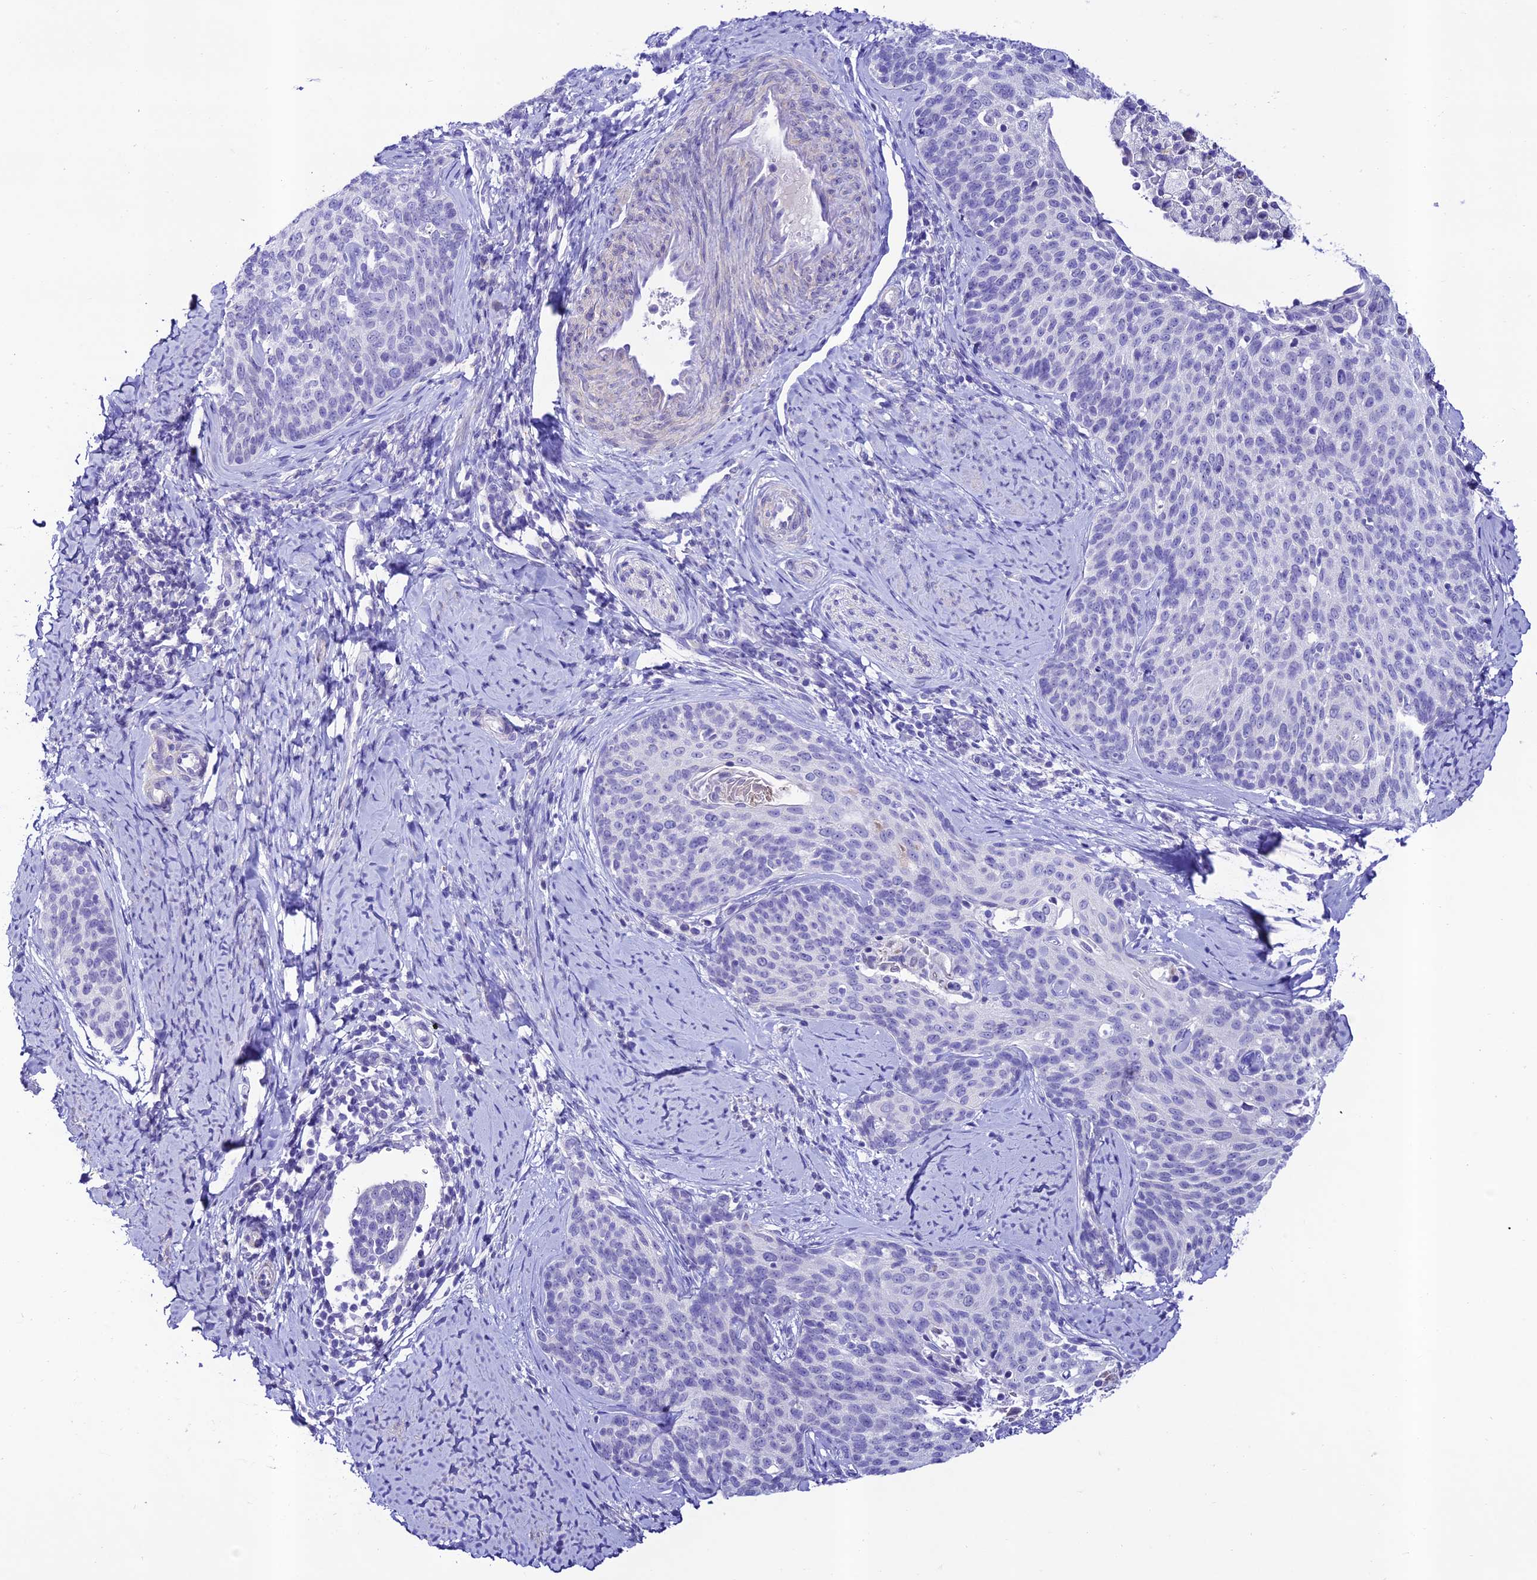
{"staining": {"intensity": "negative", "quantity": "none", "location": "none"}, "tissue": "cervical cancer", "cell_type": "Tumor cells", "image_type": "cancer", "snomed": [{"axis": "morphology", "description": "Squamous cell carcinoma, NOS"}, {"axis": "topography", "description": "Cervix"}], "caption": "This is a micrograph of IHC staining of squamous cell carcinoma (cervical), which shows no staining in tumor cells.", "gene": "NLRP6", "patient": {"sex": "female", "age": 50}}